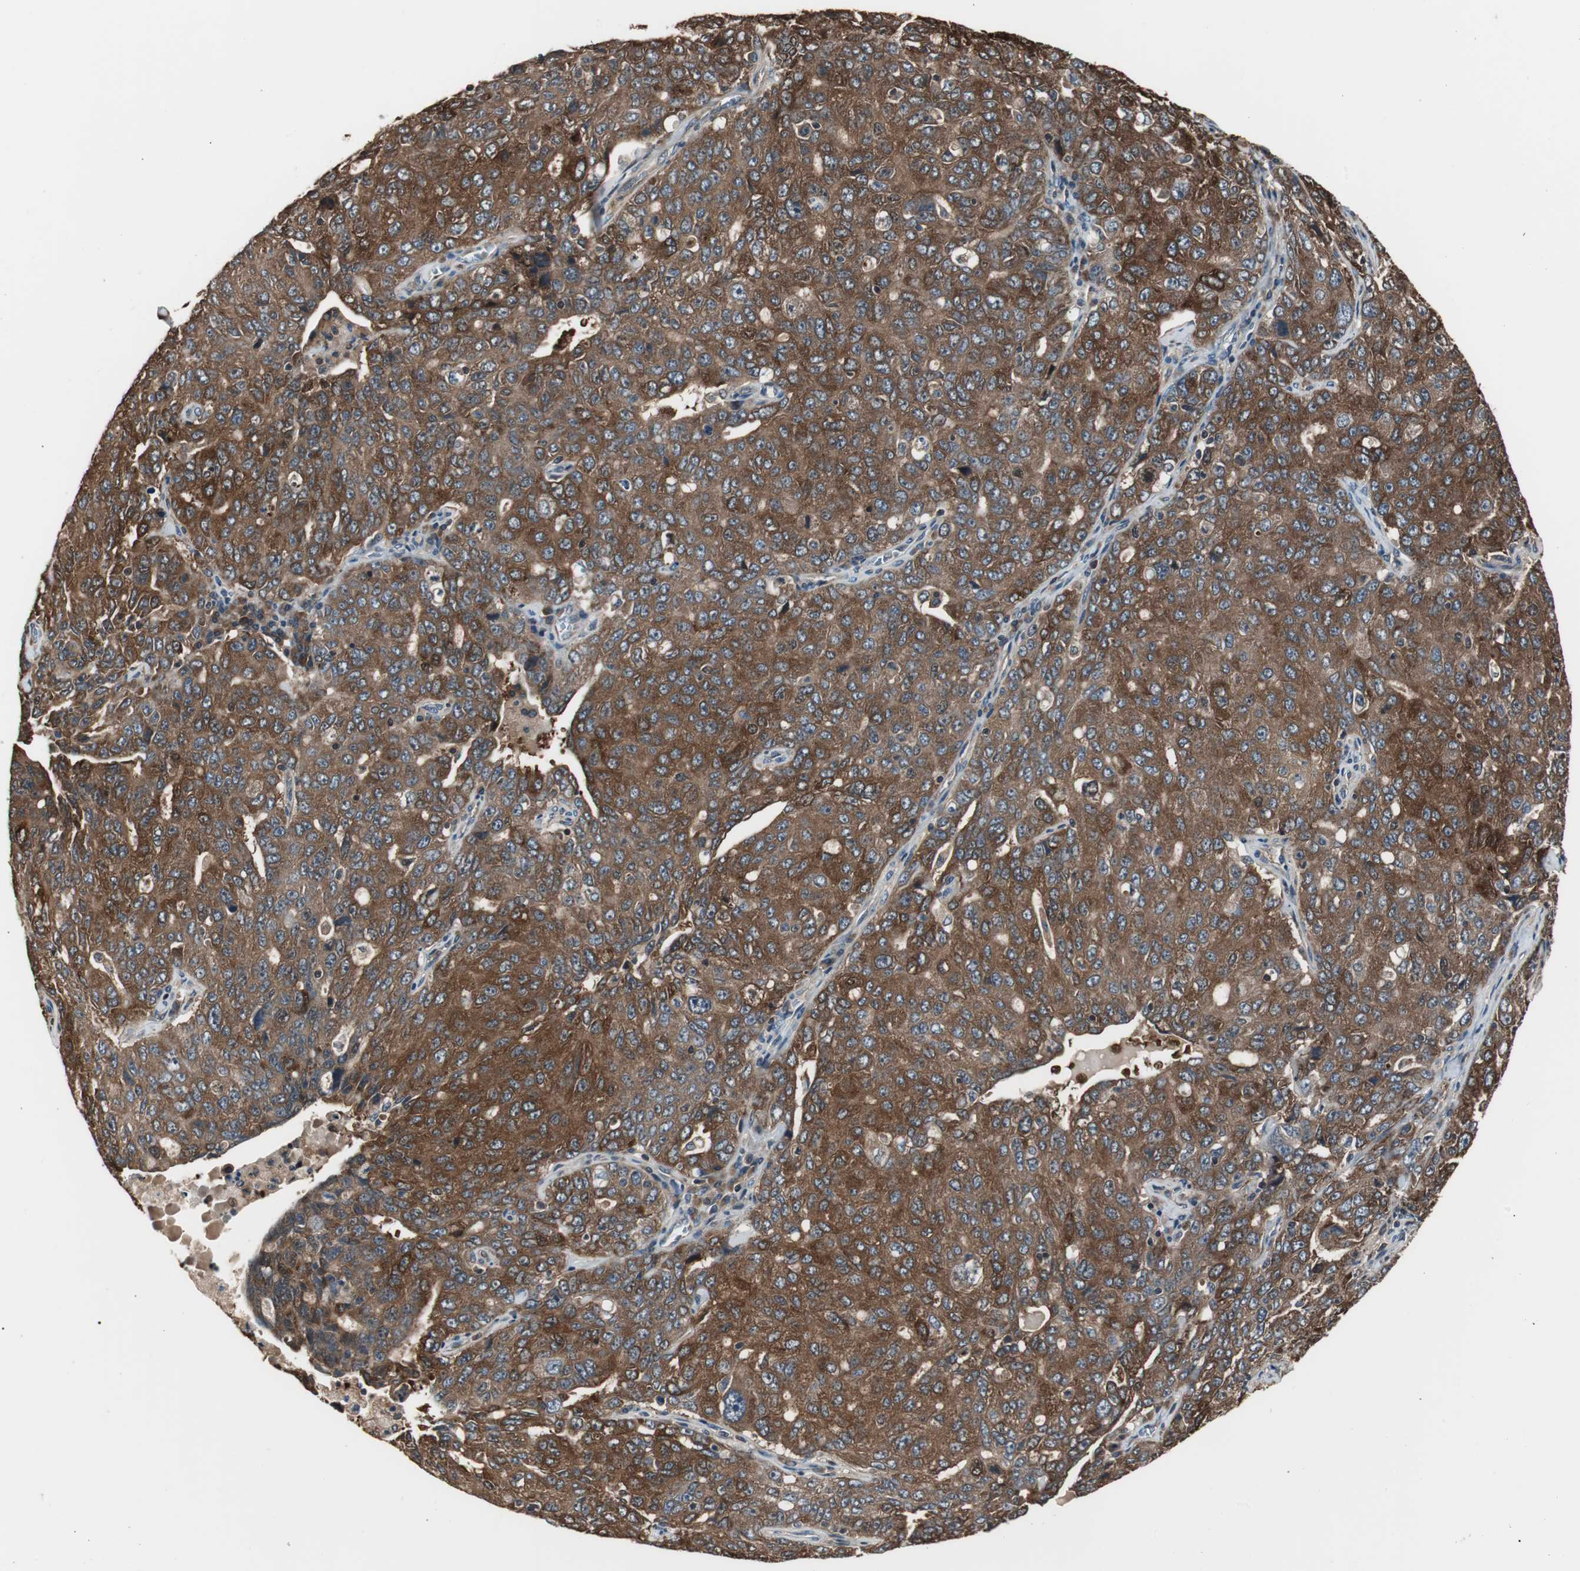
{"staining": {"intensity": "strong", "quantity": ">75%", "location": "cytoplasmic/membranous"}, "tissue": "ovarian cancer", "cell_type": "Tumor cells", "image_type": "cancer", "snomed": [{"axis": "morphology", "description": "Carcinoma, endometroid"}, {"axis": "topography", "description": "Ovary"}], "caption": "Immunohistochemical staining of human ovarian cancer displays high levels of strong cytoplasmic/membranous protein positivity in about >75% of tumor cells.", "gene": "CAPNS1", "patient": {"sex": "female", "age": 62}}